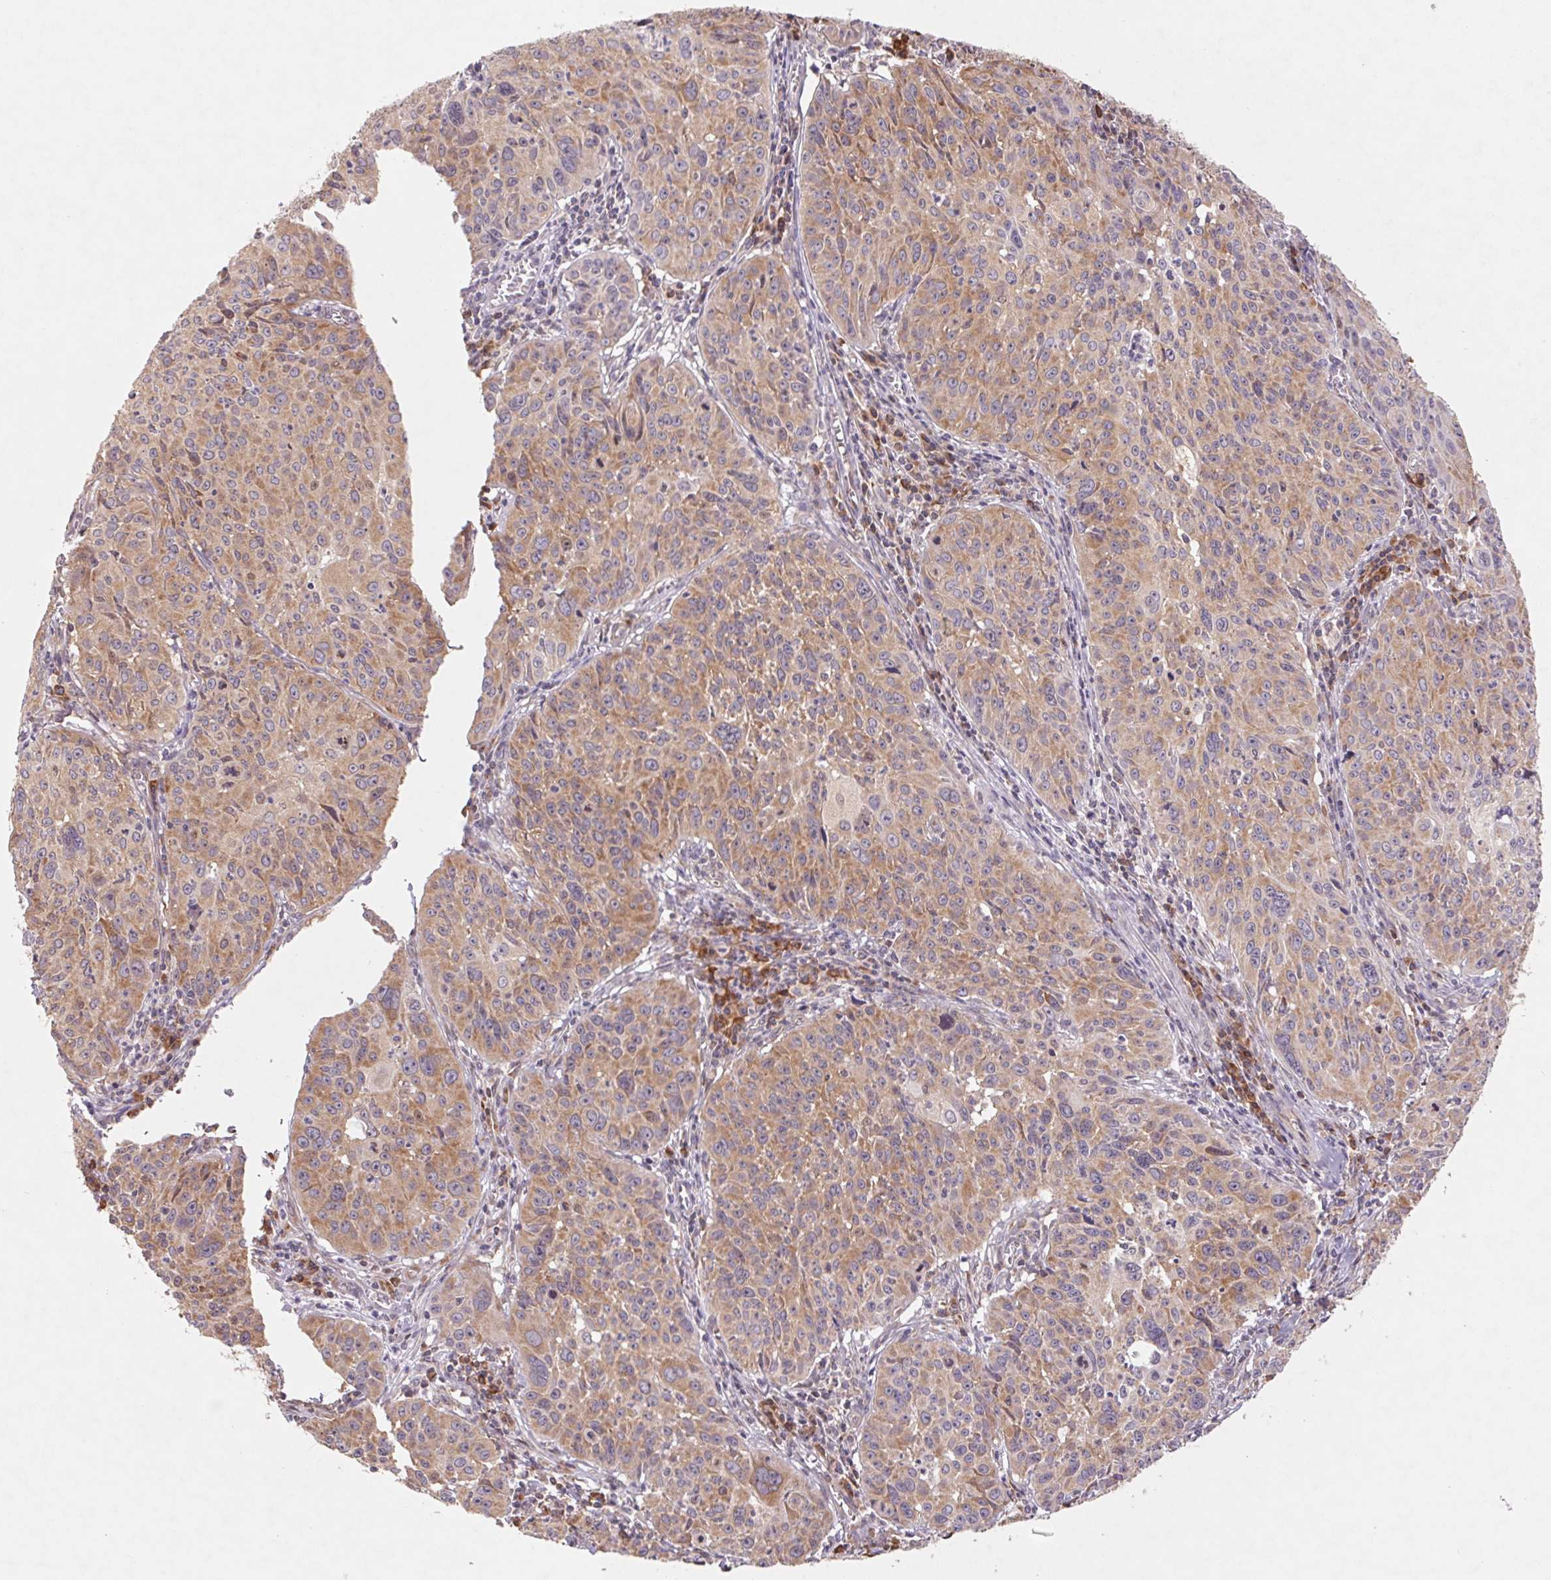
{"staining": {"intensity": "moderate", "quantity": ">75%", "location": "cytoplasmic/membranous"}, "tissue": "cervical cancer", "cell_type": "Tumor cells", "image_type": "cancer", "snomed": [{"axis": "morphology", "description": "Squamous cell carcinoma, NOS"}, {"axis": "topography", "description": "Cervix"}], "caption": "Immunohistochemical staining of human cervical cancer shows moderate cytoplasmic/membranous protein staining in about >75% of tumor cells.", "gene": "RPL27A", "patient": {"sex": "female", "age": 31}}